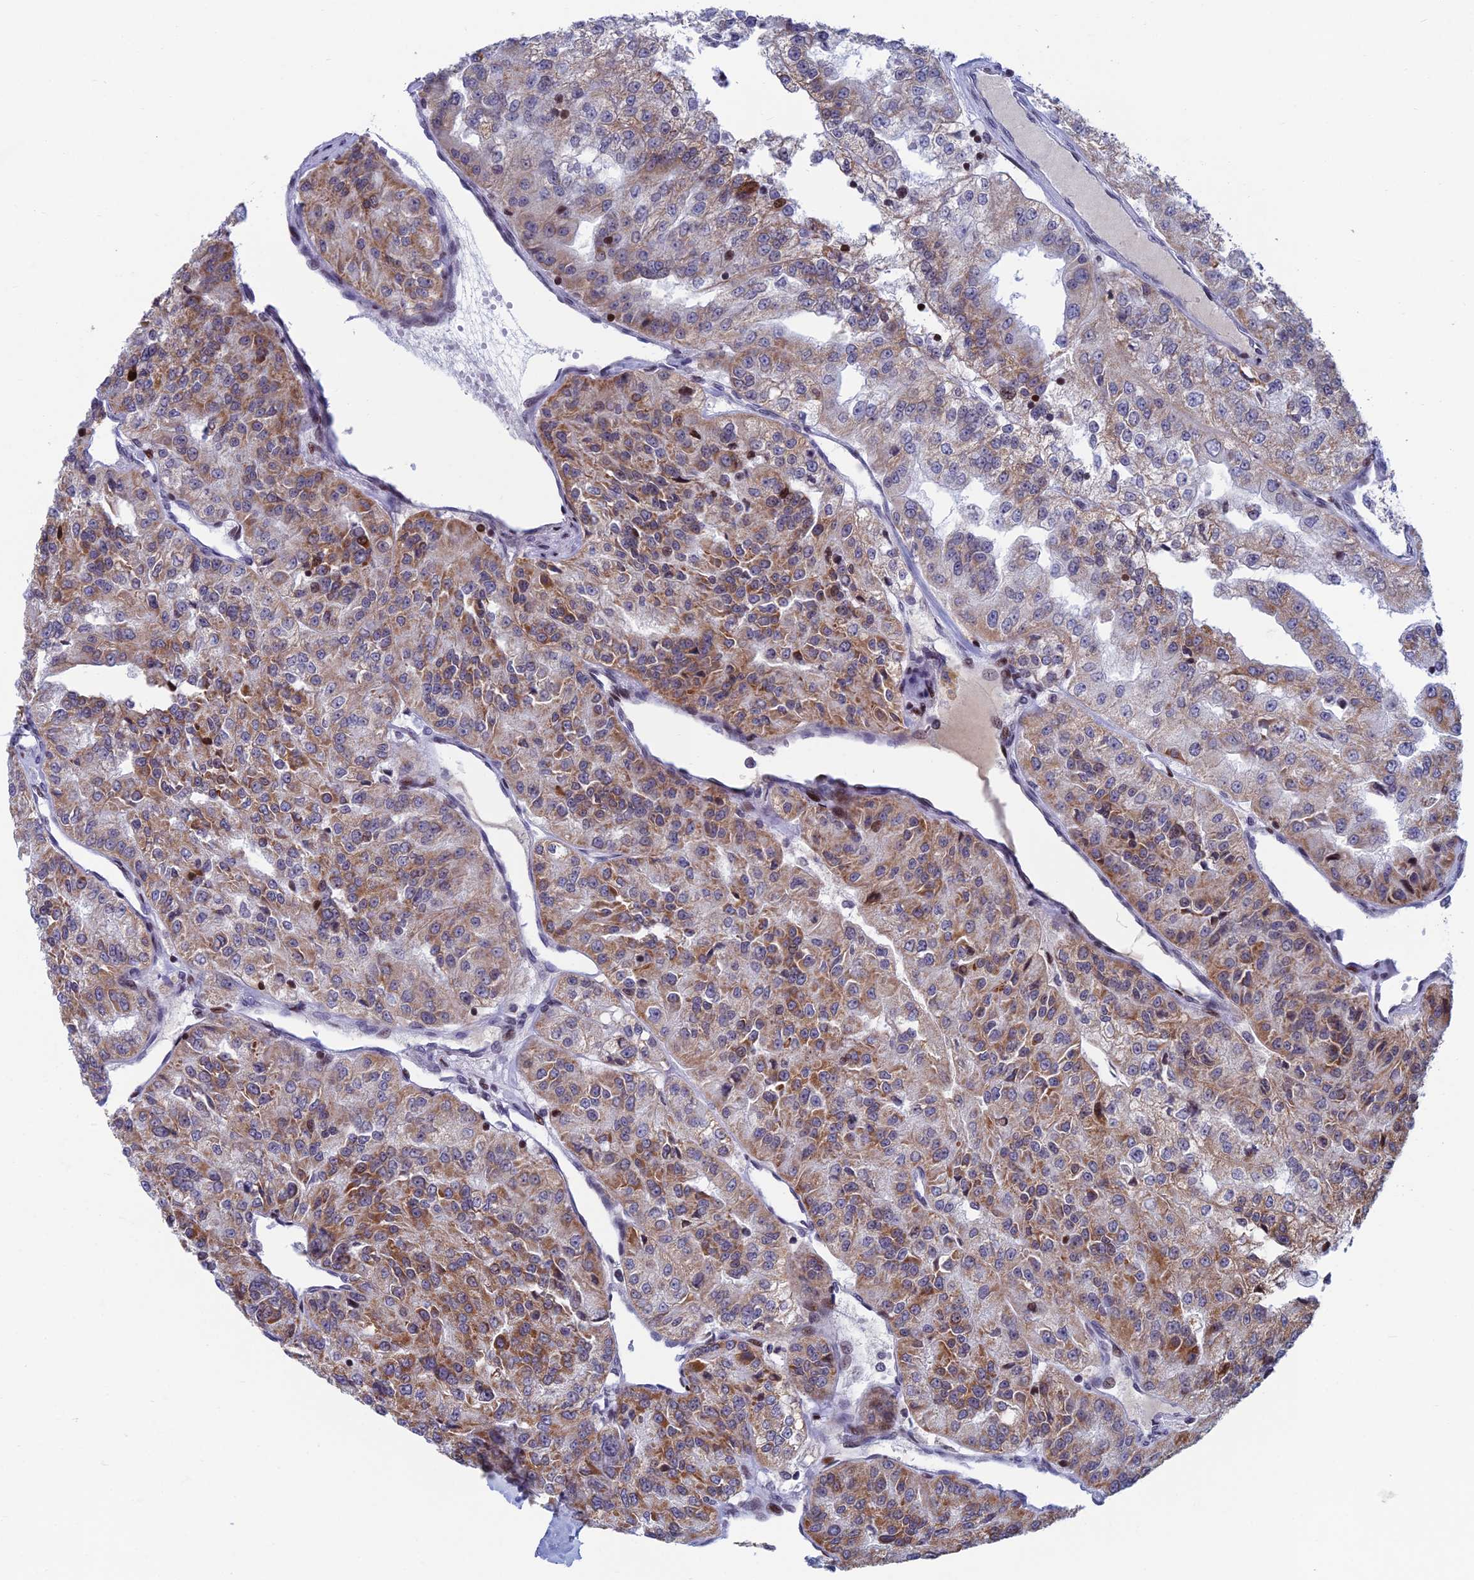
{"staining": {"intensity": "moderate", "quantity": ">75%", "location": "cytoplasmic/membranous,nuclear"}, "tissue": "renal cancer", "cell_type": "Tumor cells", "image_type": "cancer", "snomed": [{"axis": "morphology", "description": "Adenocarcinoma, NOS"}, {"axis": "topography", "description": "Kidney"}], "caption": "IHC of renal cancer (adenocarcinoma) displays medium levels of moderate cytoplasmic/membranous and nuclear staining in about >75% of tumor cells.", "gene": "AFF3", "patient": {"sex": "female", "age": 63}}